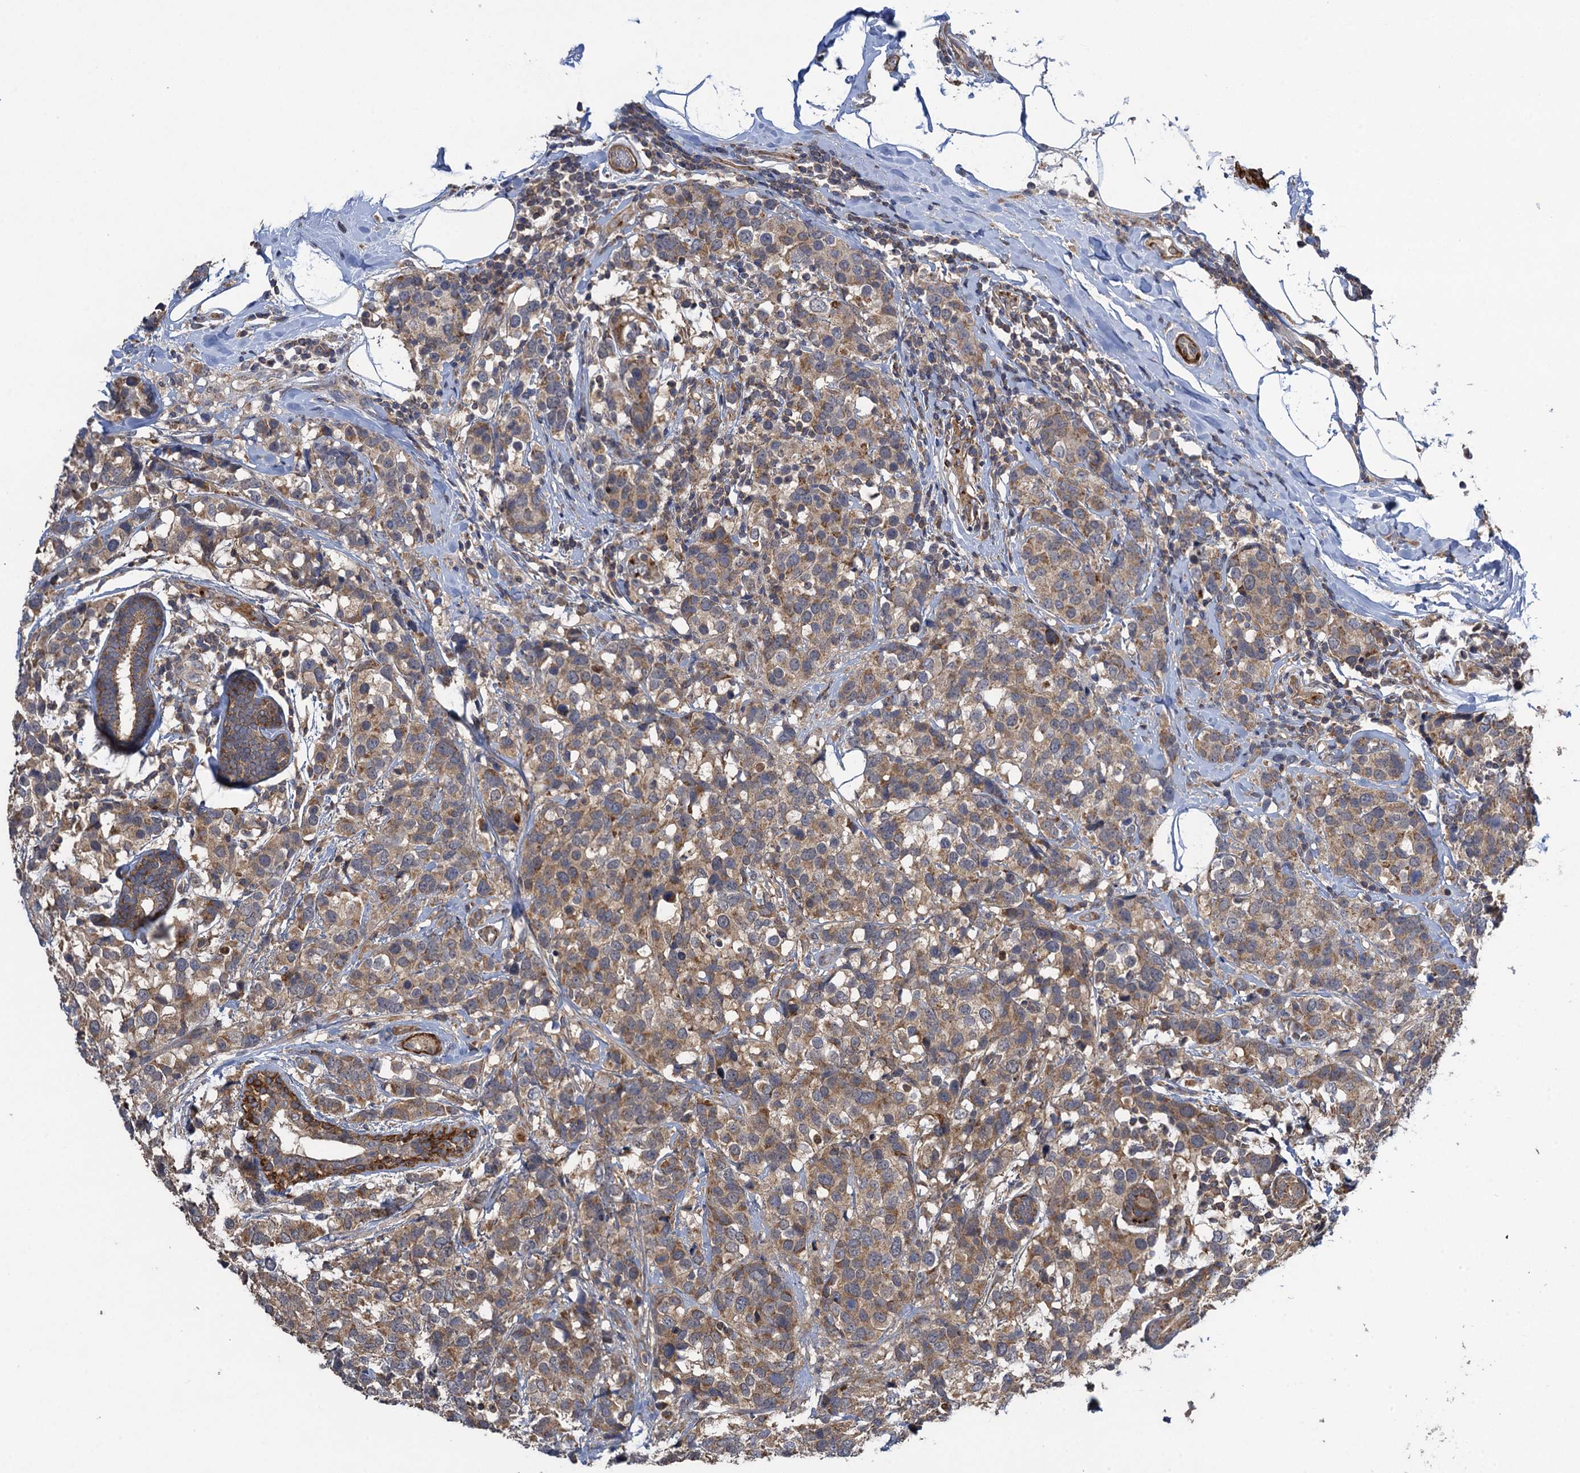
{"staining": {"intensity": "moderate", "quantity": ">75%", "location": "cytoplasmic/membranous"}, "tissue": "breast cancer", "cell_type": "Tumor cells", "image_type": "cancer", "snomed": [{"axis": "morphology", "description": "Lobular carcinoma"}, {"axis": "topography", "description": "Breast"}], "caption": "Breast lobular carcinoma stained with a brown dye exhibits moderate cytoplasmic/membranous positive expression in about >75% of tumor cells.", "gene": "WDR88", "patient": {"sex": "female", "age": 59}}